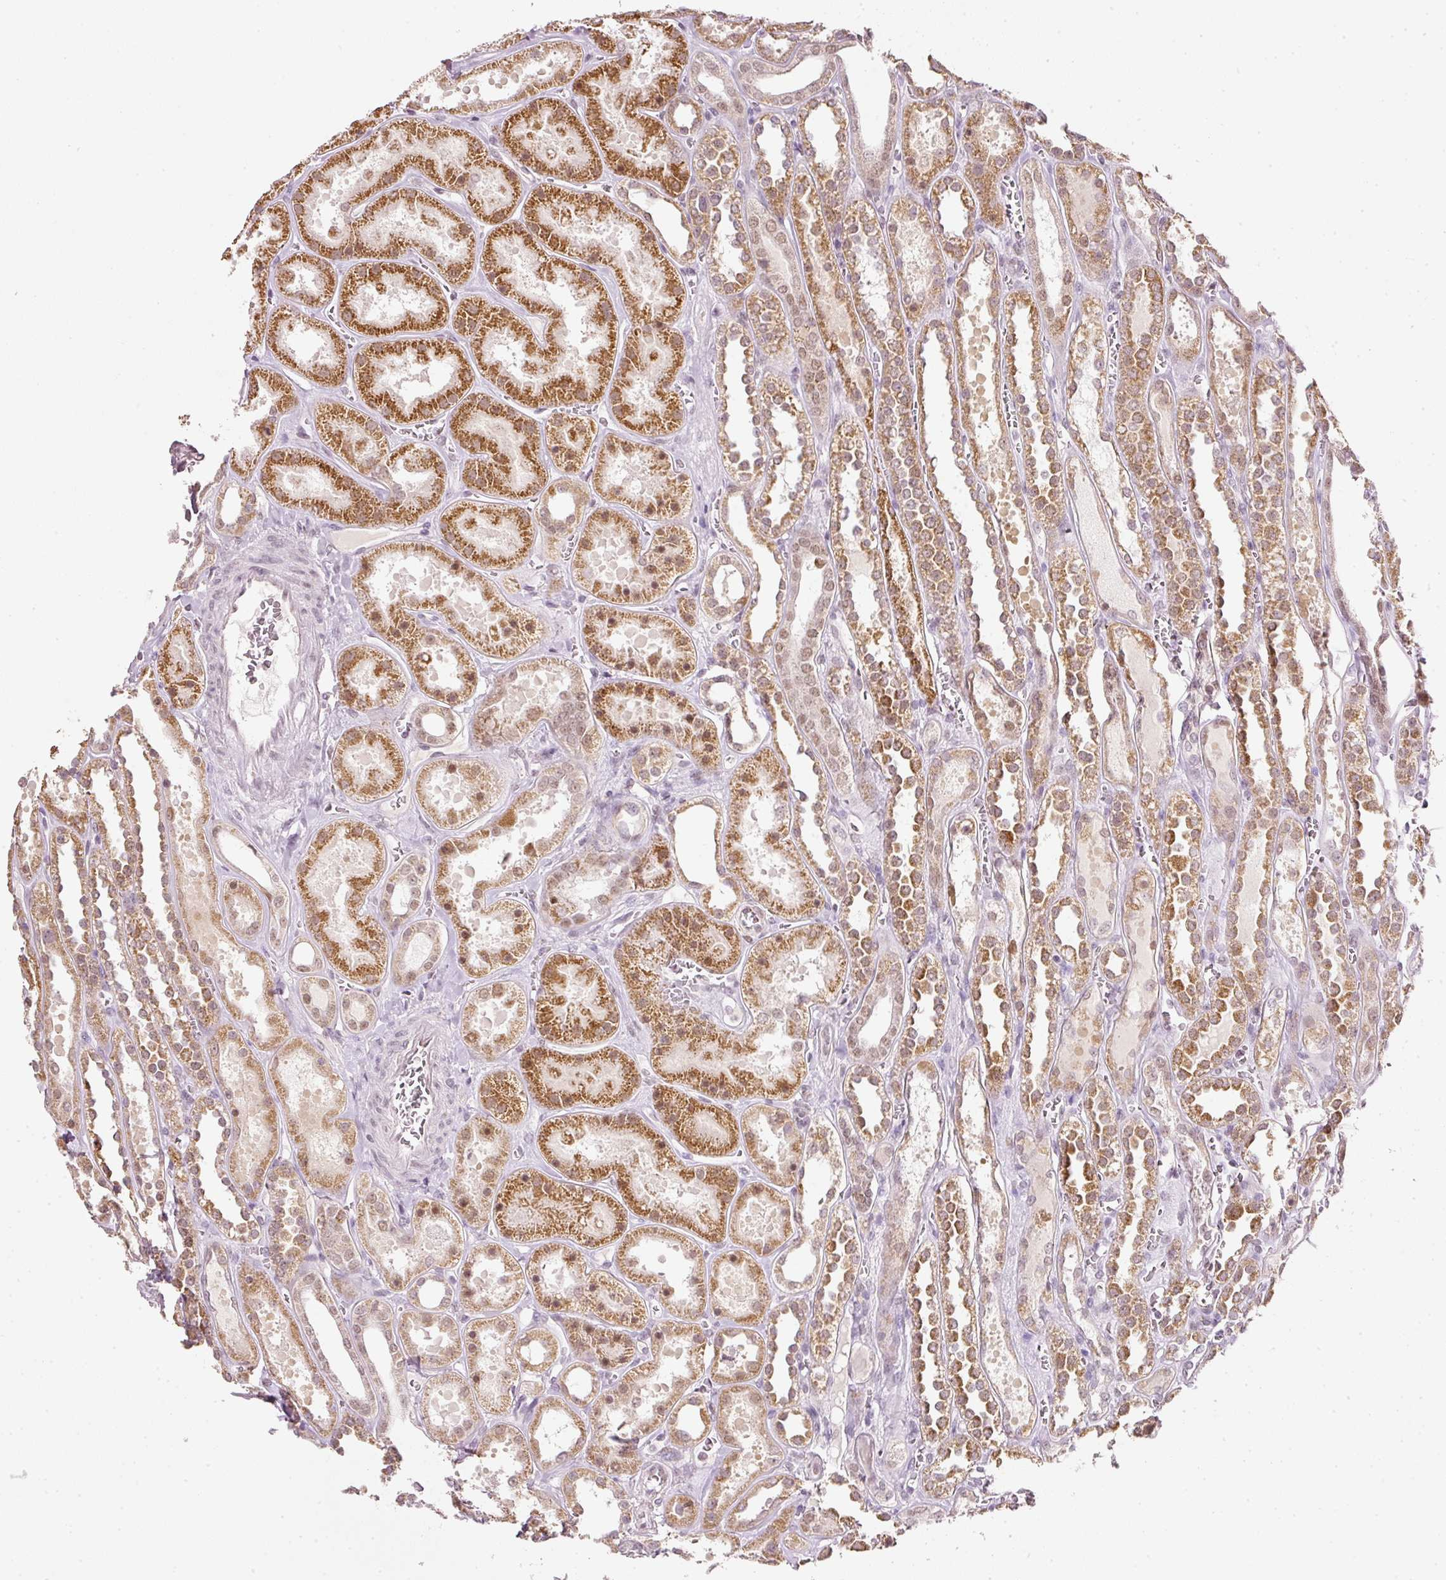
{"staining": {"intensity": "weak", "quantity": "<25%", "location": "nuclear"}, "tissue": "kidney", "cell_type": "Cells in glomeruli", "image_type": "normal", "snomed": [{"axis": "morphology", "description": "Normal tissue, NOS"}, {"axis": "topography", "description": "Kidney"}], "caption": "IHC image of normal kidney stained for a protein (brown), which demonstrates no expression in cells in glomeruli. (Immunohistochemistry, brightfield microscopy, high magnification).", "gene": "FSTL3", "patient": {"sex": "female", "age": 41}}